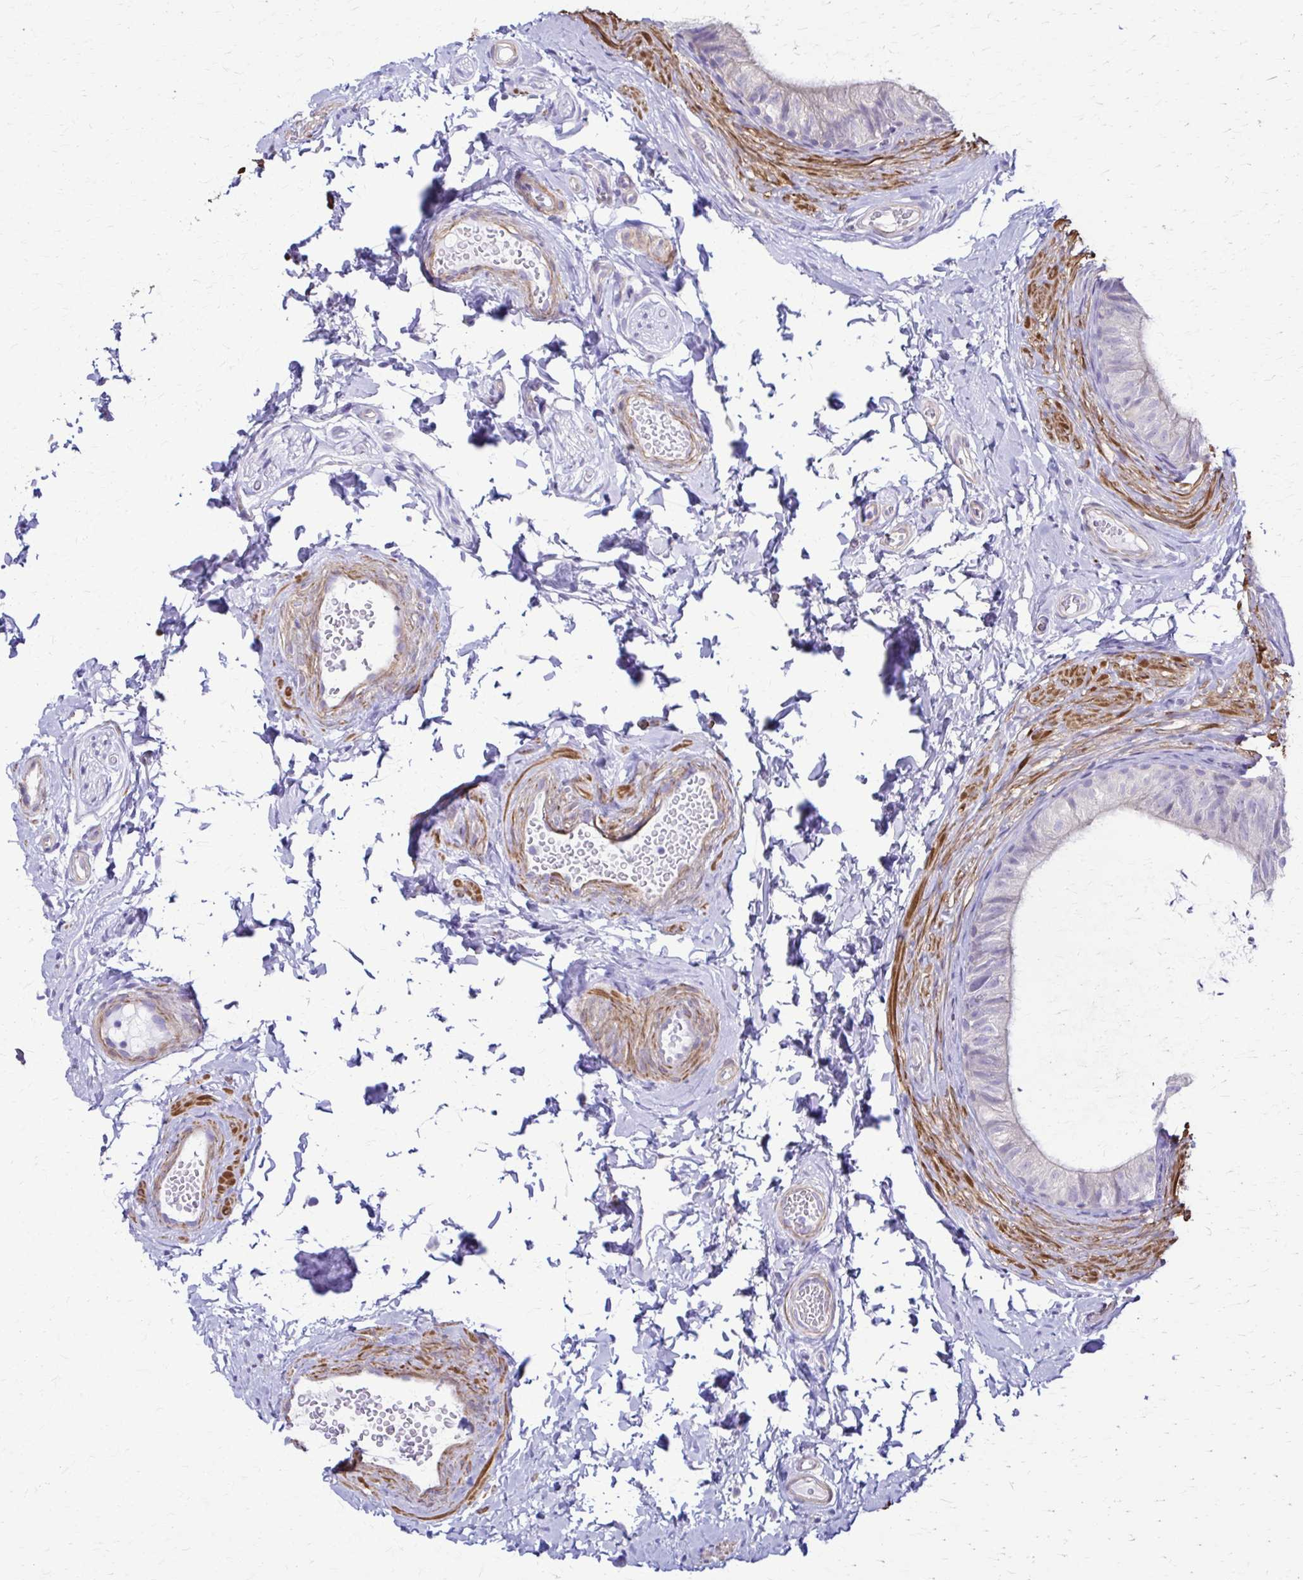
{"staining": {"intensity": "negative", "quantity": "none", "location": "none"}, "tissue": "epididymis", "cell_type": "Glandular cells", "image_type": "normal", "snomed": [{"axis": "morphology", "description": "Normal tissue, NOS"}, {"axis": "topography", "description": "Epididymis, spermatic cord, NOS"}, {"axis": "topography", "description": "Epididymis"}, {"axis": "topography", "description": "Peripheral nerve tissue"}], "caption": "A high-resolution image shows immunohistochemistry staining of unremarkable epididymis, which exhibits no significant expression in glandular cells. (DAB immunohistochemistry (IHC), high magnification).", "gene": "DSP", "patient": {"sex": "male", "age": 29}}